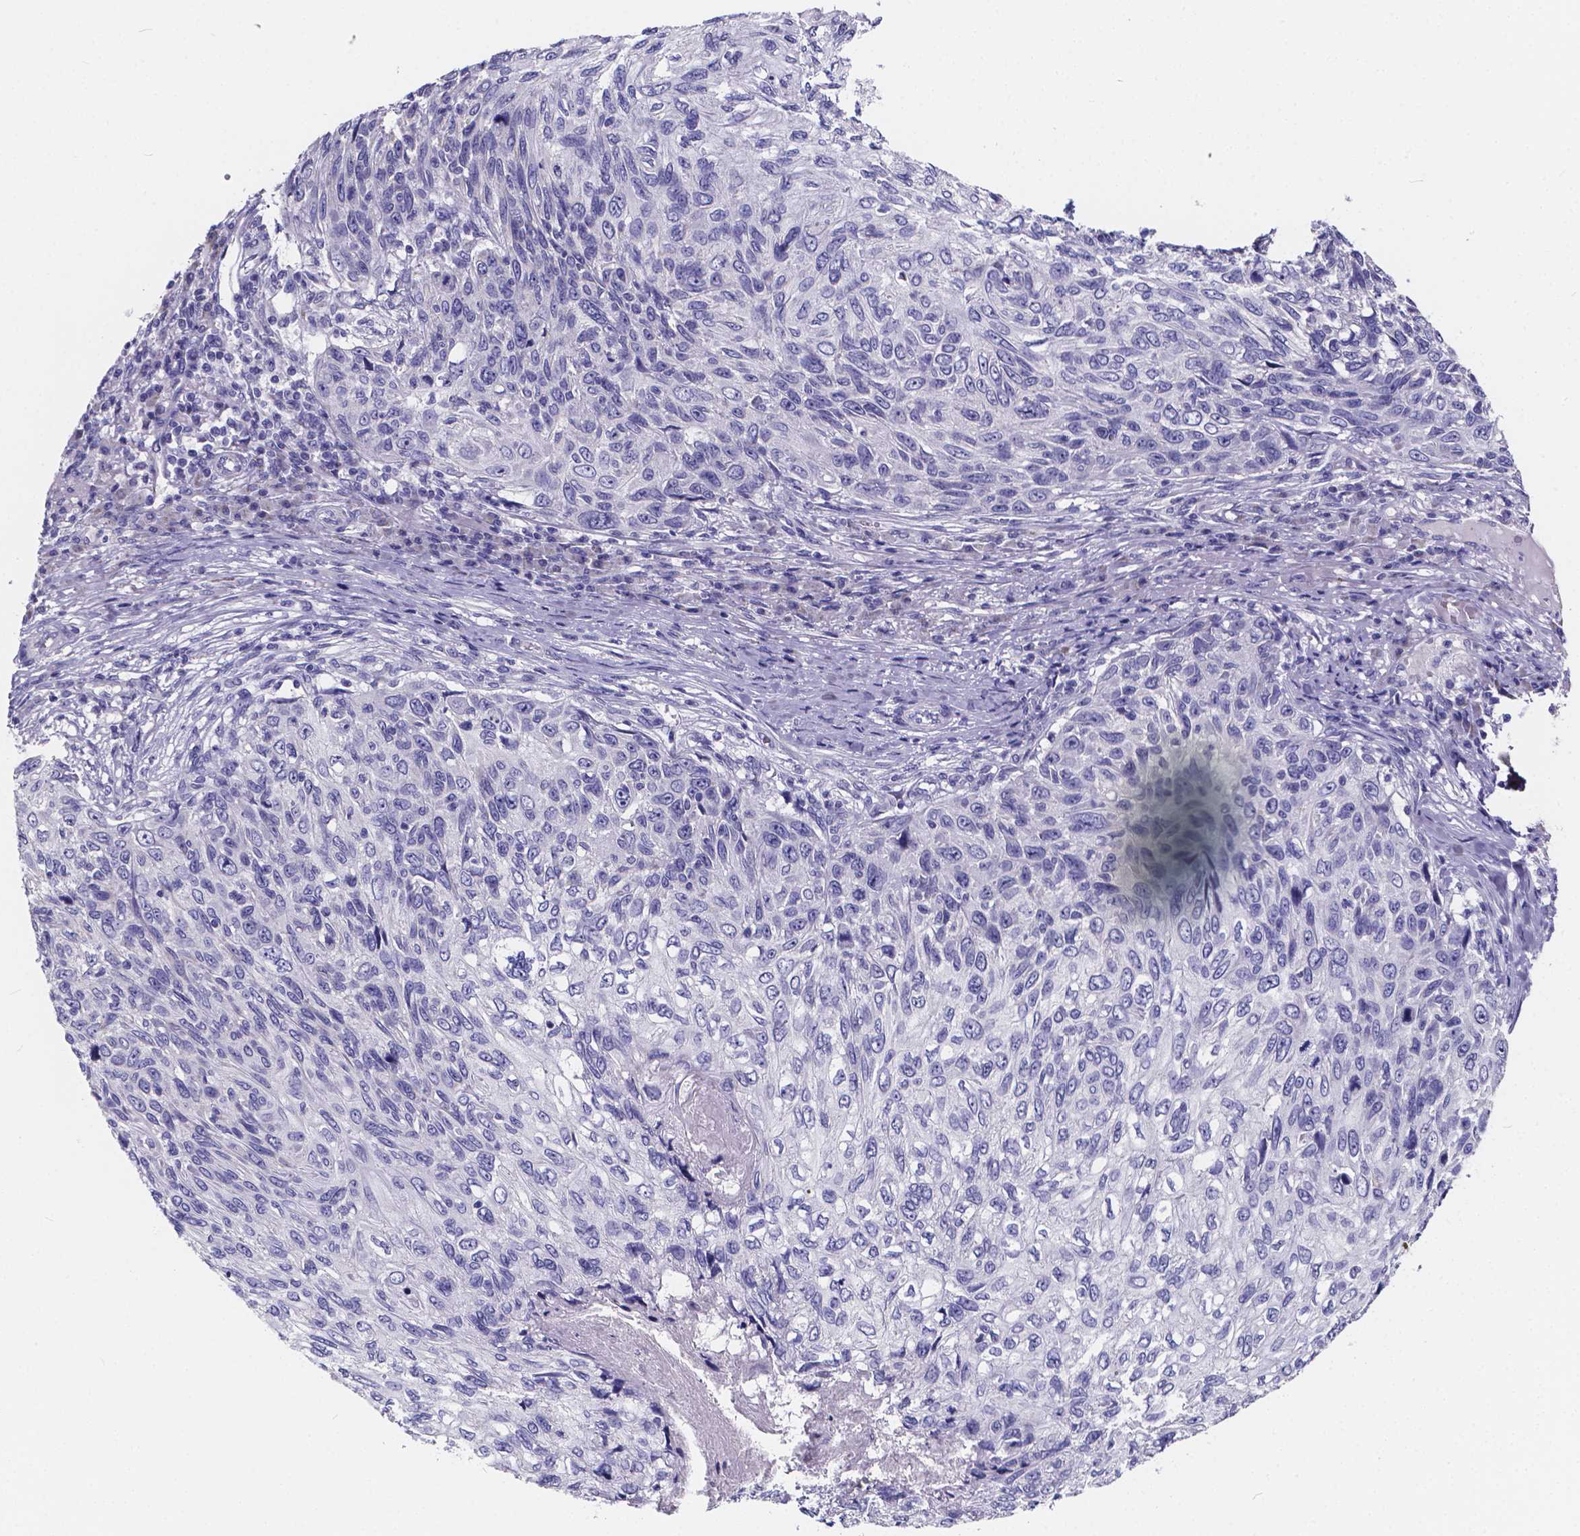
{"staining": {"intensity": "negative", "quantity": "none", "location": "none"}, "tissue": "skin cancer", "cell_type": "Tumor cells", "image_type": "cancer", "snomed": [{"axis": "morphology", "description": "Squamous cell carcinoma, NOS"}, {"axis": "topography", "description": "Skin"}], "caption": "Immunohistochemistry photomicrograph of neoplastic tissue: human skin squamous cell carcinoma stained with DAB (3,3'-diaminobenzidine) exhibits no significant protein staining in tumor cells. Nuclei are stained in blue.", "gene": "SPEF2", "patient": {"sex": "male", "age": 92}}